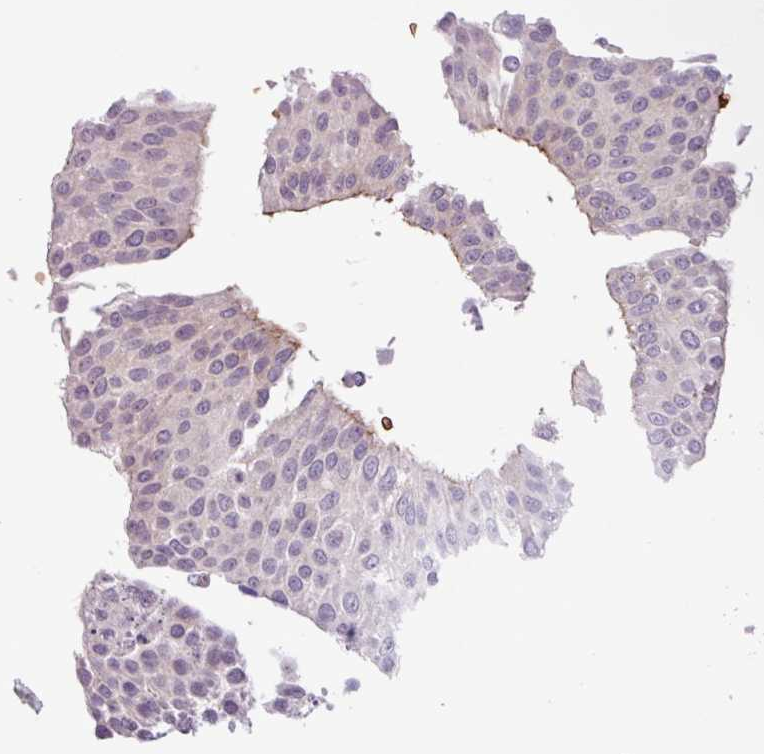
{"staining": {"intensity": "negative", "quantity": "none", "location": "none"}, "tissue": "urothelial cancer", "cell_type": "Tumor cells", "image_type": "cancer", "snomed": [{"axis": "morphology", "description": "Urothelial carcinoma, NOS"}, {"axis": "topography", "description": "Urinary bladder"}], "caption": "The IHC micrograph has no significant expression in tumor cells of transitional cell carcinoma tissue.", "gene": "RAD21L1", "patient": {"sex": "male", "age": 55}}